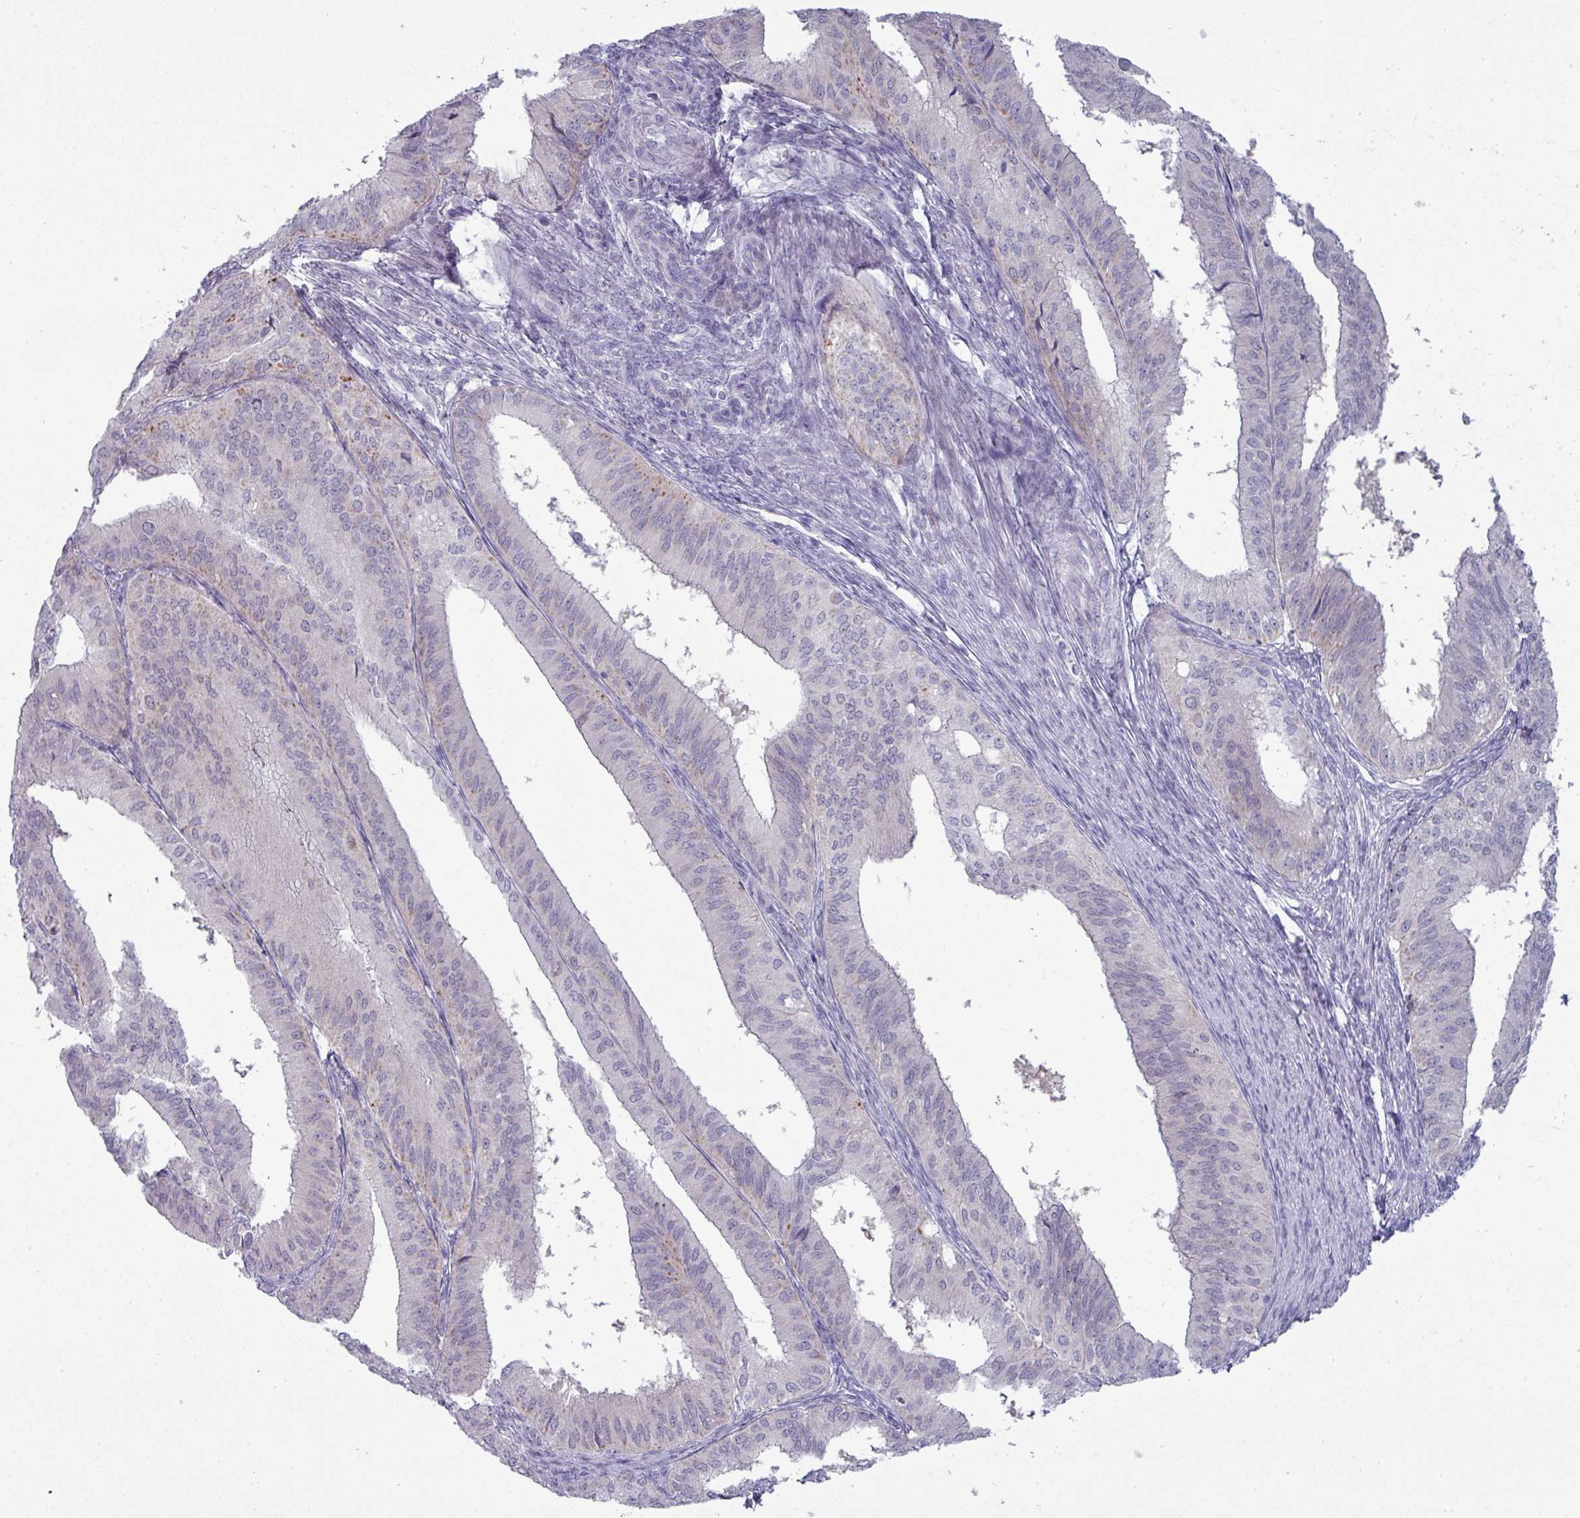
{"staining": {"intensity": "weak", "quantity": "<25%", "location": "cytoplasmic/membranous"}, "tissue": "endometrial cancer", "cell_type": "Tumor cells", "image_type": "cancer", "snomed": [{"axis": "morphology", "description": "Adenocarcinoma, NOS"}, {"axis": "topography", "description": "Endometrium"}], "caption": "High magnification brightfield microscopy of endometrial cancer (adenocarcinoma) stained with DAB (brown) and counterstained with hematoxylin (blue): tumor cells show no significant positivity.", "gene": "ZNF615", "patient": {"sex": "female", "age": 50}}